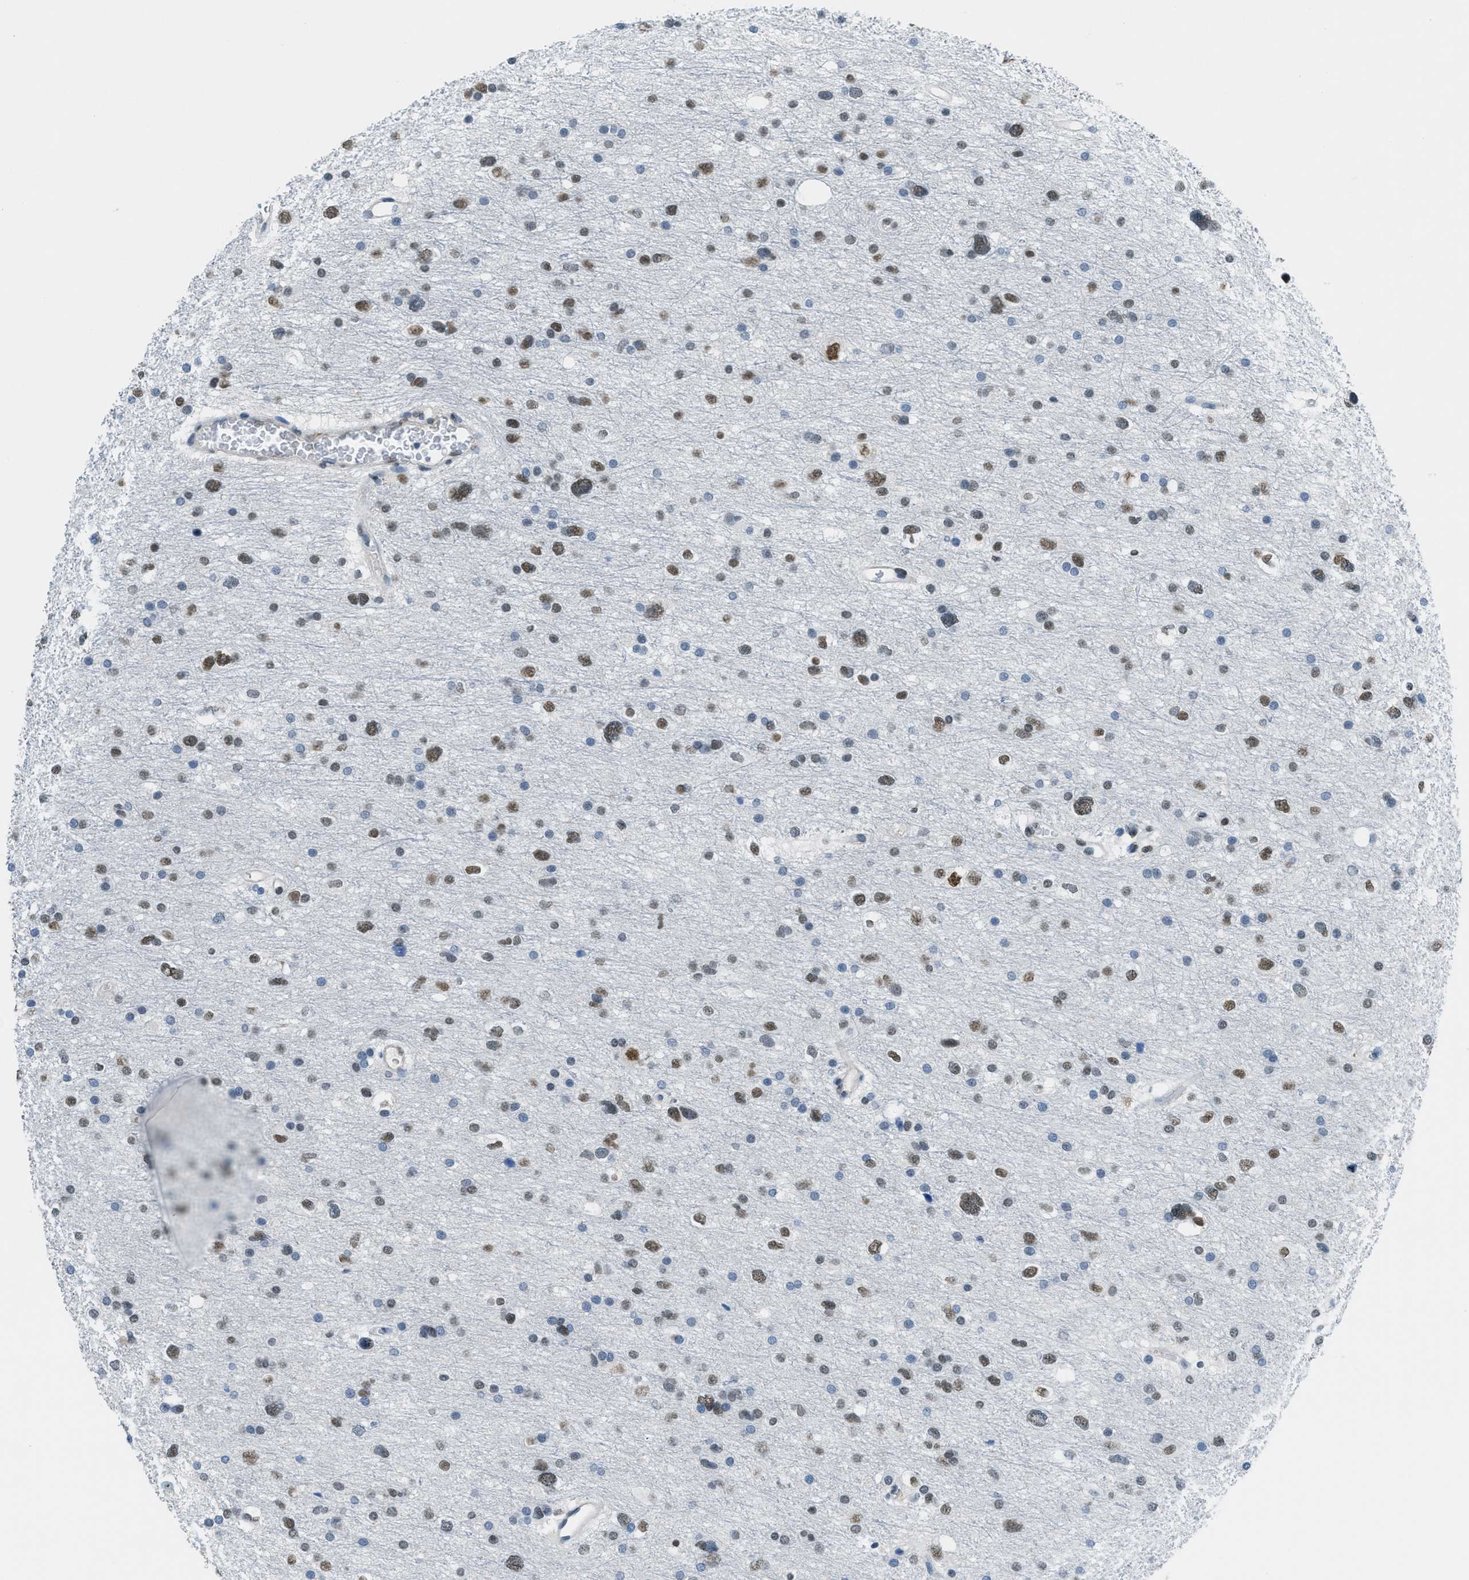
{"staining": {"intensity": "moderate", "quantity": ">75%", "location": "nuclear"}, "tissue": "glioma", "cell_type": "Tumor cells", "image_type": "cancer", "snomed": [{"axis": "morphology", "description": "Glioma, malignant, Low grade"}, {"axis": "topography", "description": "Brain"}], "caption": "Moderate nuclear protein positivity is seen in about >75% of tumor cells in glioma.", "gene": "TTC13", "patient": {"sex": "female", "age": 37}}